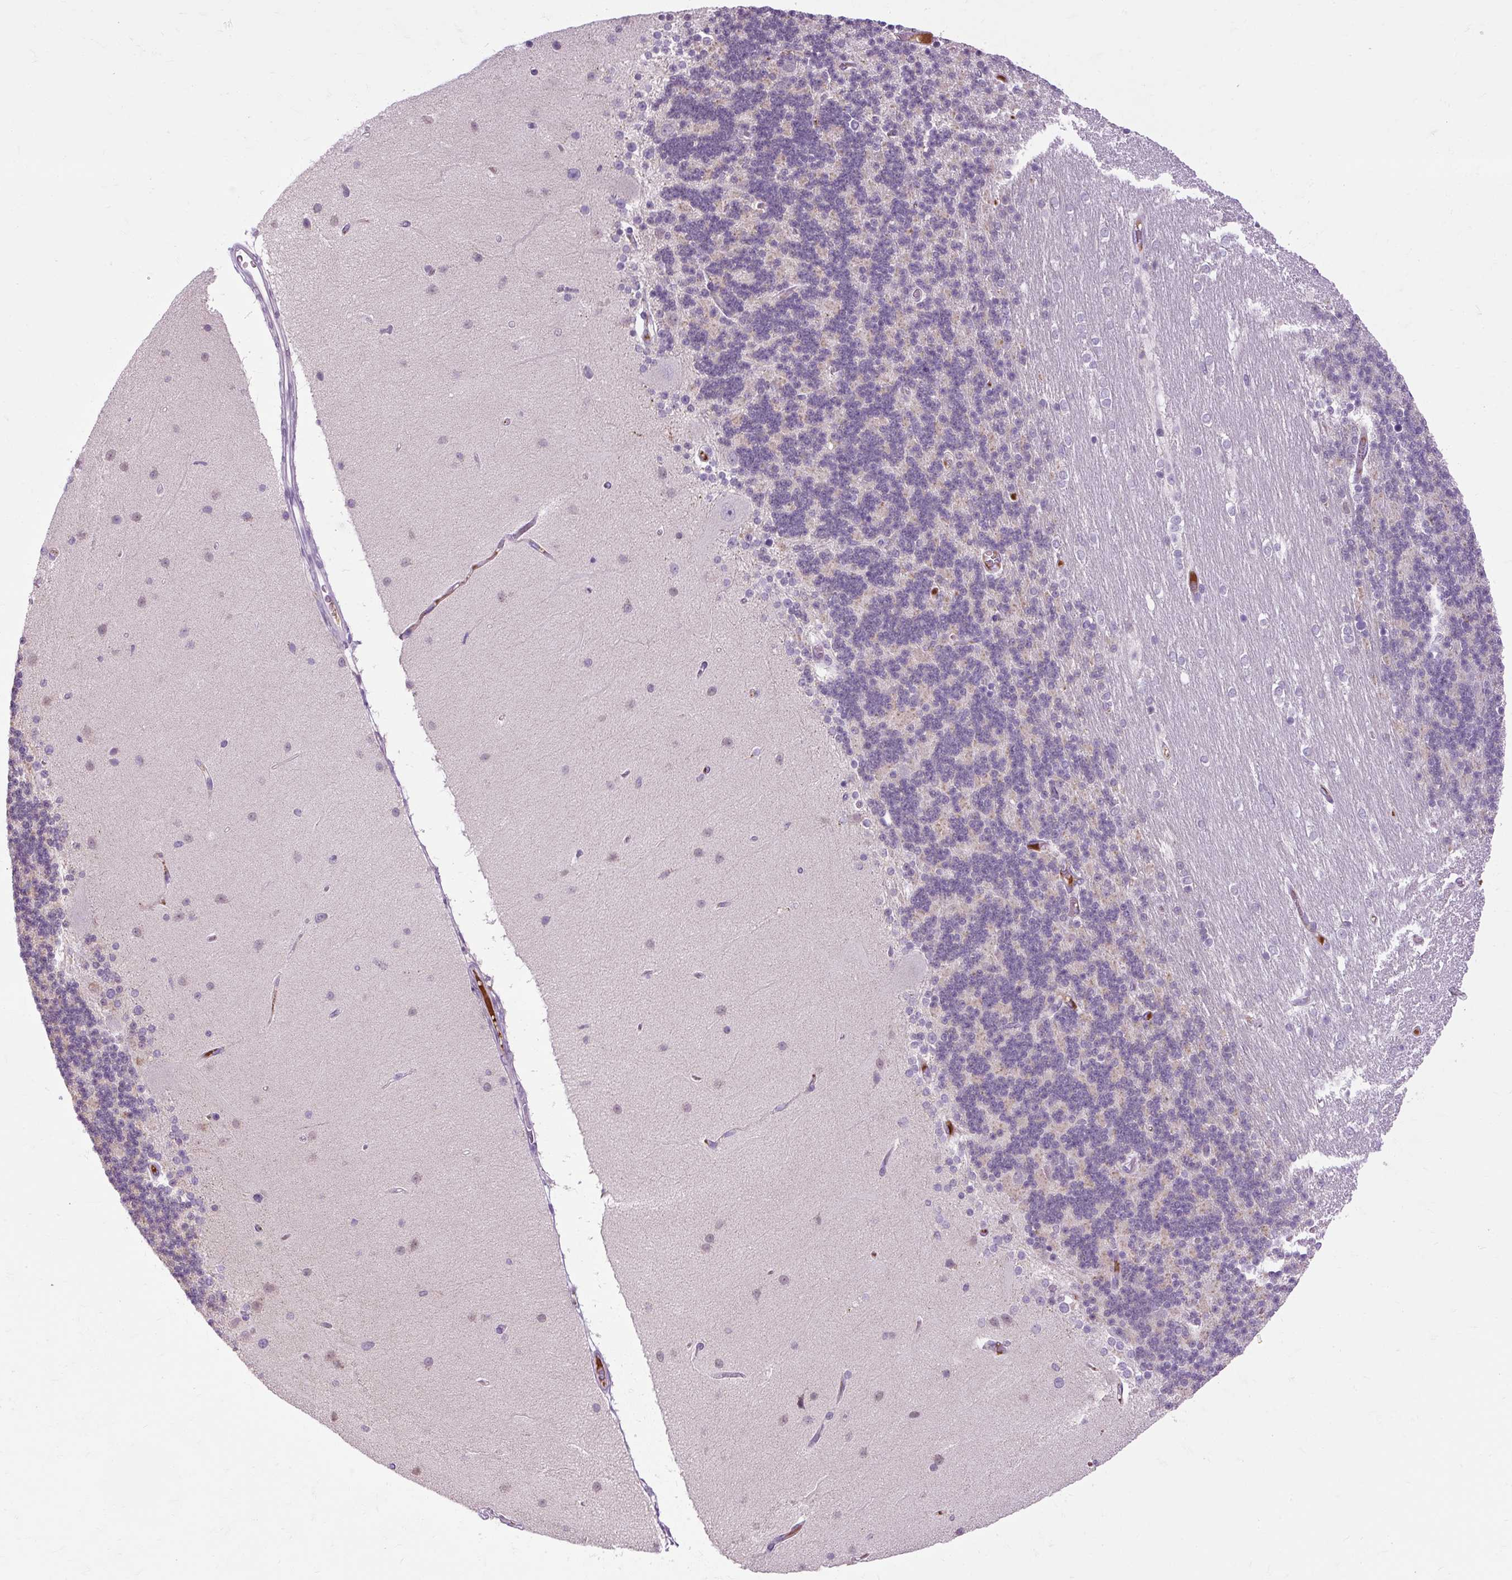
{"staining": {"intensity": "negative", "quantity": "none", "location": "none"}, "tissue": "cerebellum", "cell_type": "Cells in granular layer", "image_type": "normal", "snomed": [{"axis": "morphology", "description": "Normal tissue, NOS"}, {"axis": "topography", "description": "Cerebellum"}], "caption": "Immunohistochemistry (IHC) of benign cerebellum displays no expression in cells in granular layer.", "gene": "ARRDC2", "patient": {"sex": "female", "age": 54}}